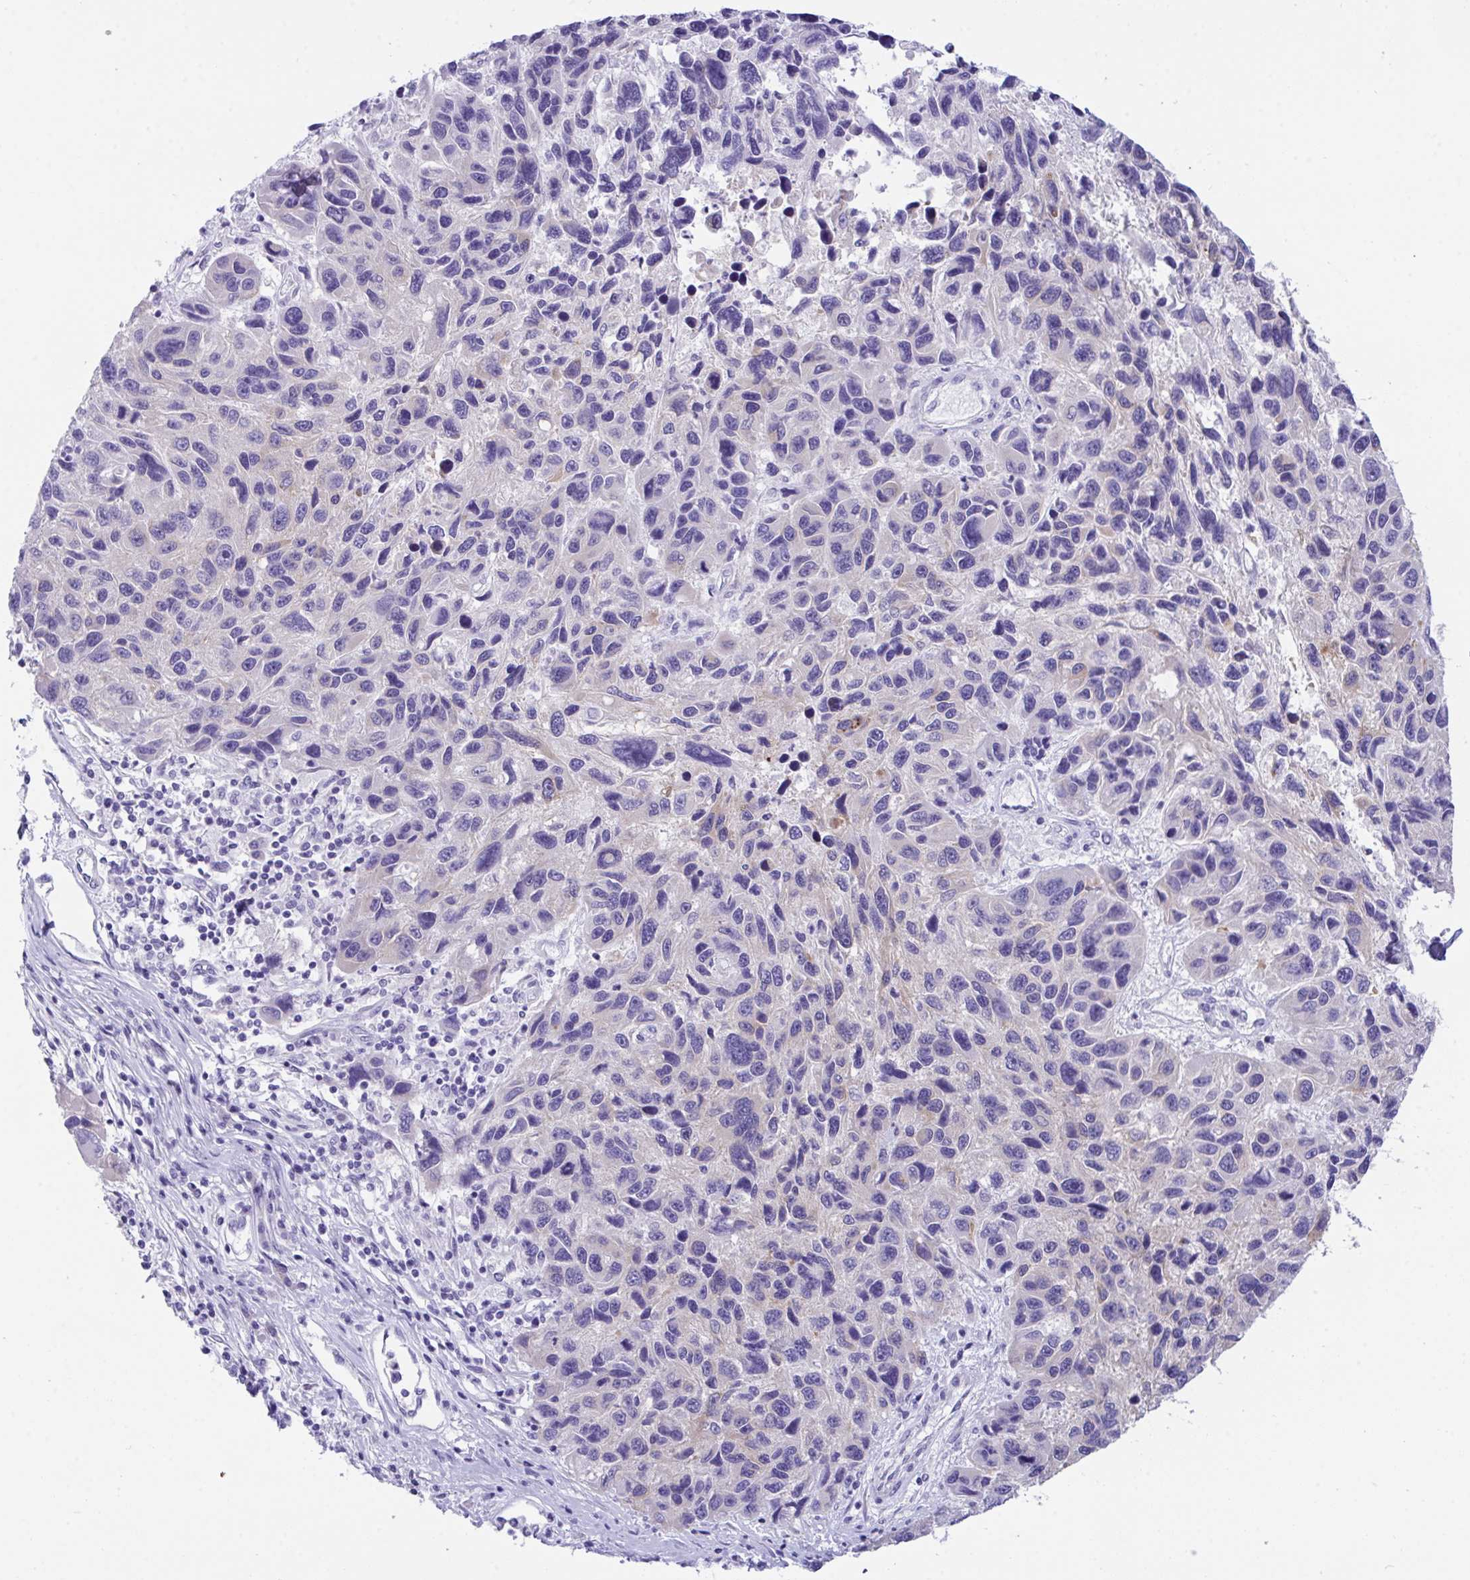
{"staining": {"intensity": "negative", "quantity": "none", "location": "none"}, "tissue": "melanoma", "cell_type": "Tumor cells", "image_type": "cancer", "snomed": [{"axis": "morphology", "description": "Malignant melanoma, NOS"}, {"axis": "topography", "description": "Skin"}], "caption": "Melanoma was stained to show a protein in brown. There is no significant positivity in tumor cells.", "gene": "TMEM106B", "patient": {"sex": "male", "age": 53}}